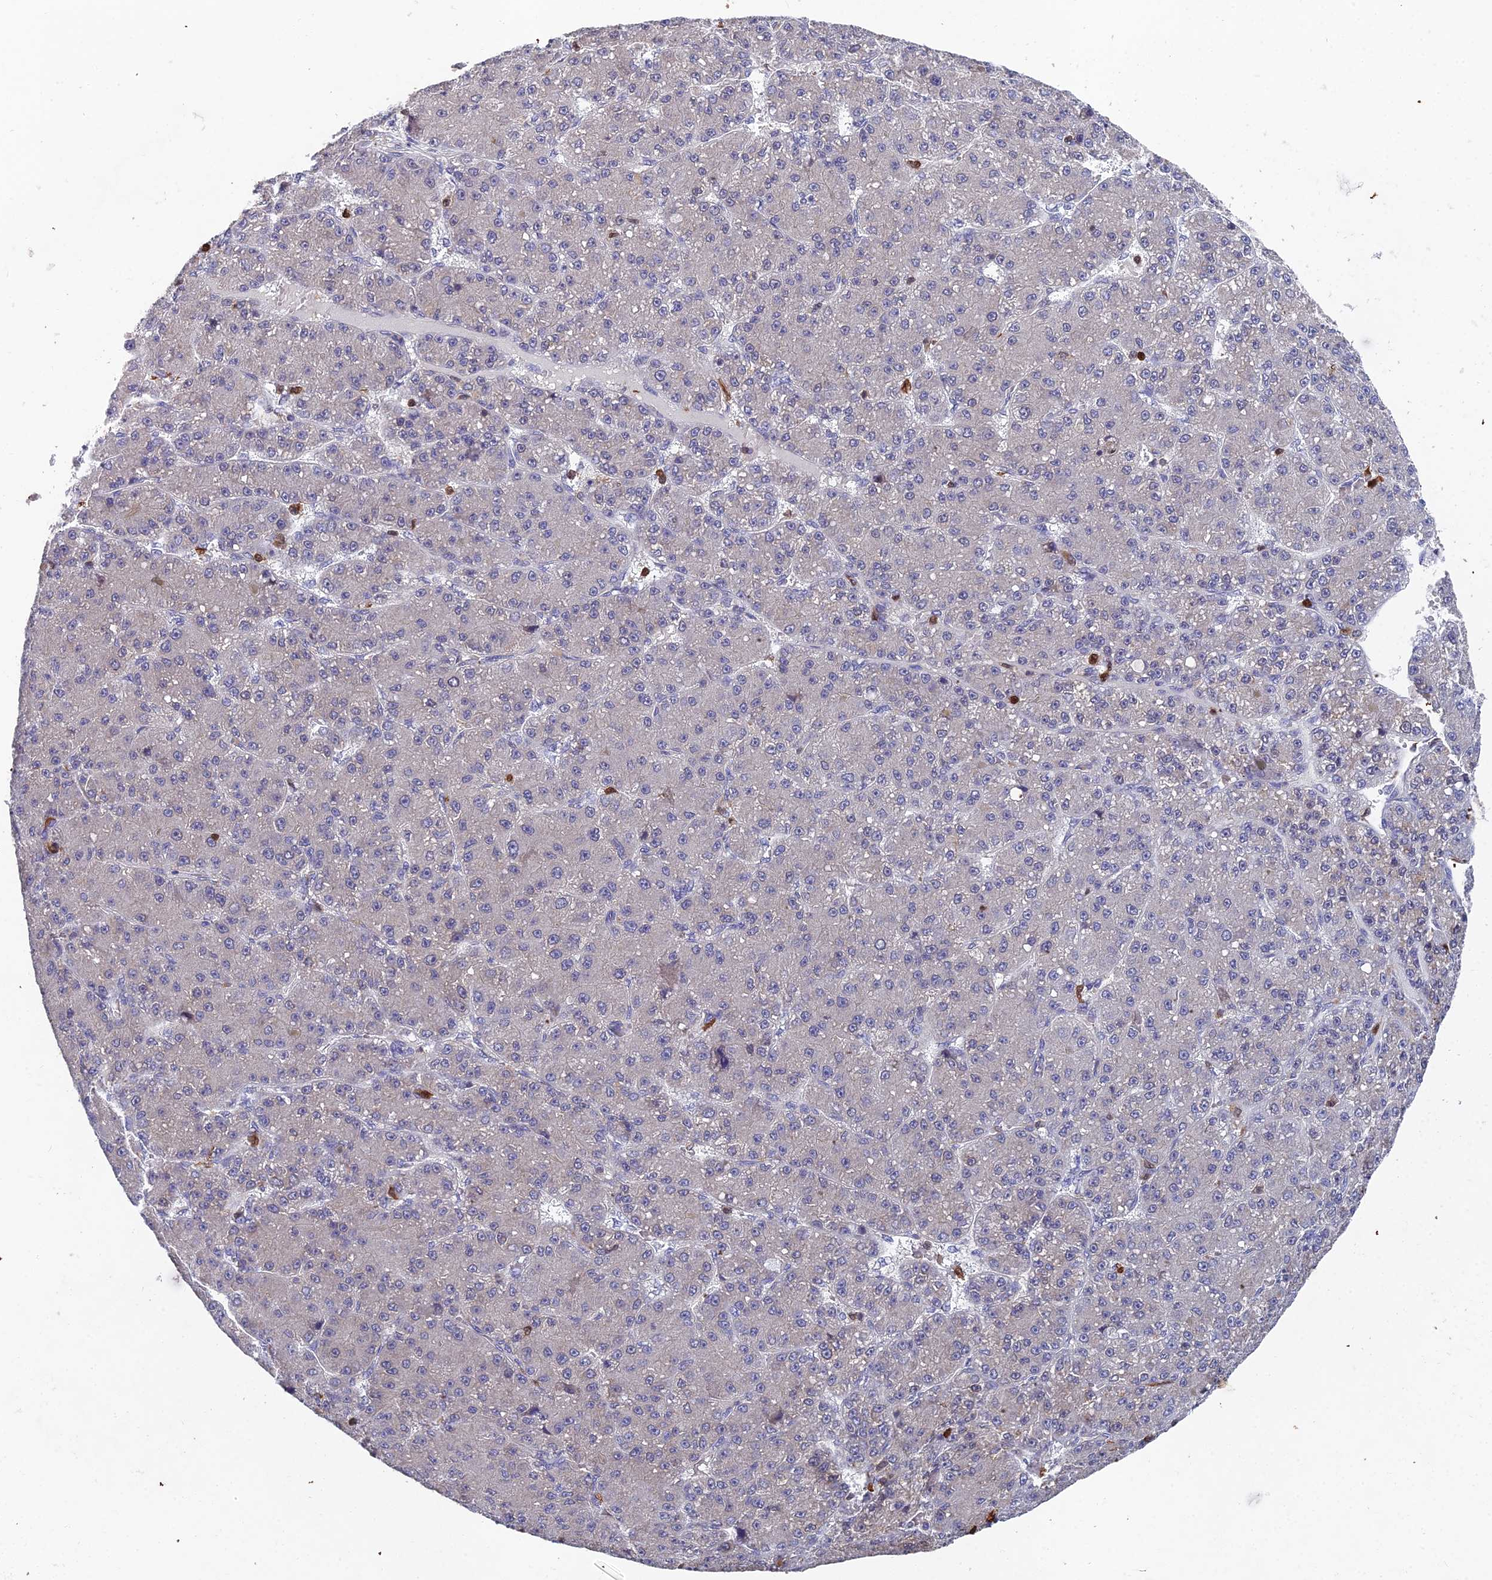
{"staining": {"intensity": "negative", "quantity": "none", "location": "none"}, "tissue": "liver cancer", "cell_type": "Tumor cells", "image_type": "cancer", "snomed": [{"axis": "morphology", "description": "Carcinoma, Hepatocellular, NOS"}, {"axis": "topography", "description": "Liver"}], "caption": "This is an IHC micrograph of liver cancer. There is no expression in tumor cells.", "gene": "GALK2", "patient": {"sex": "male", "age": 67}}